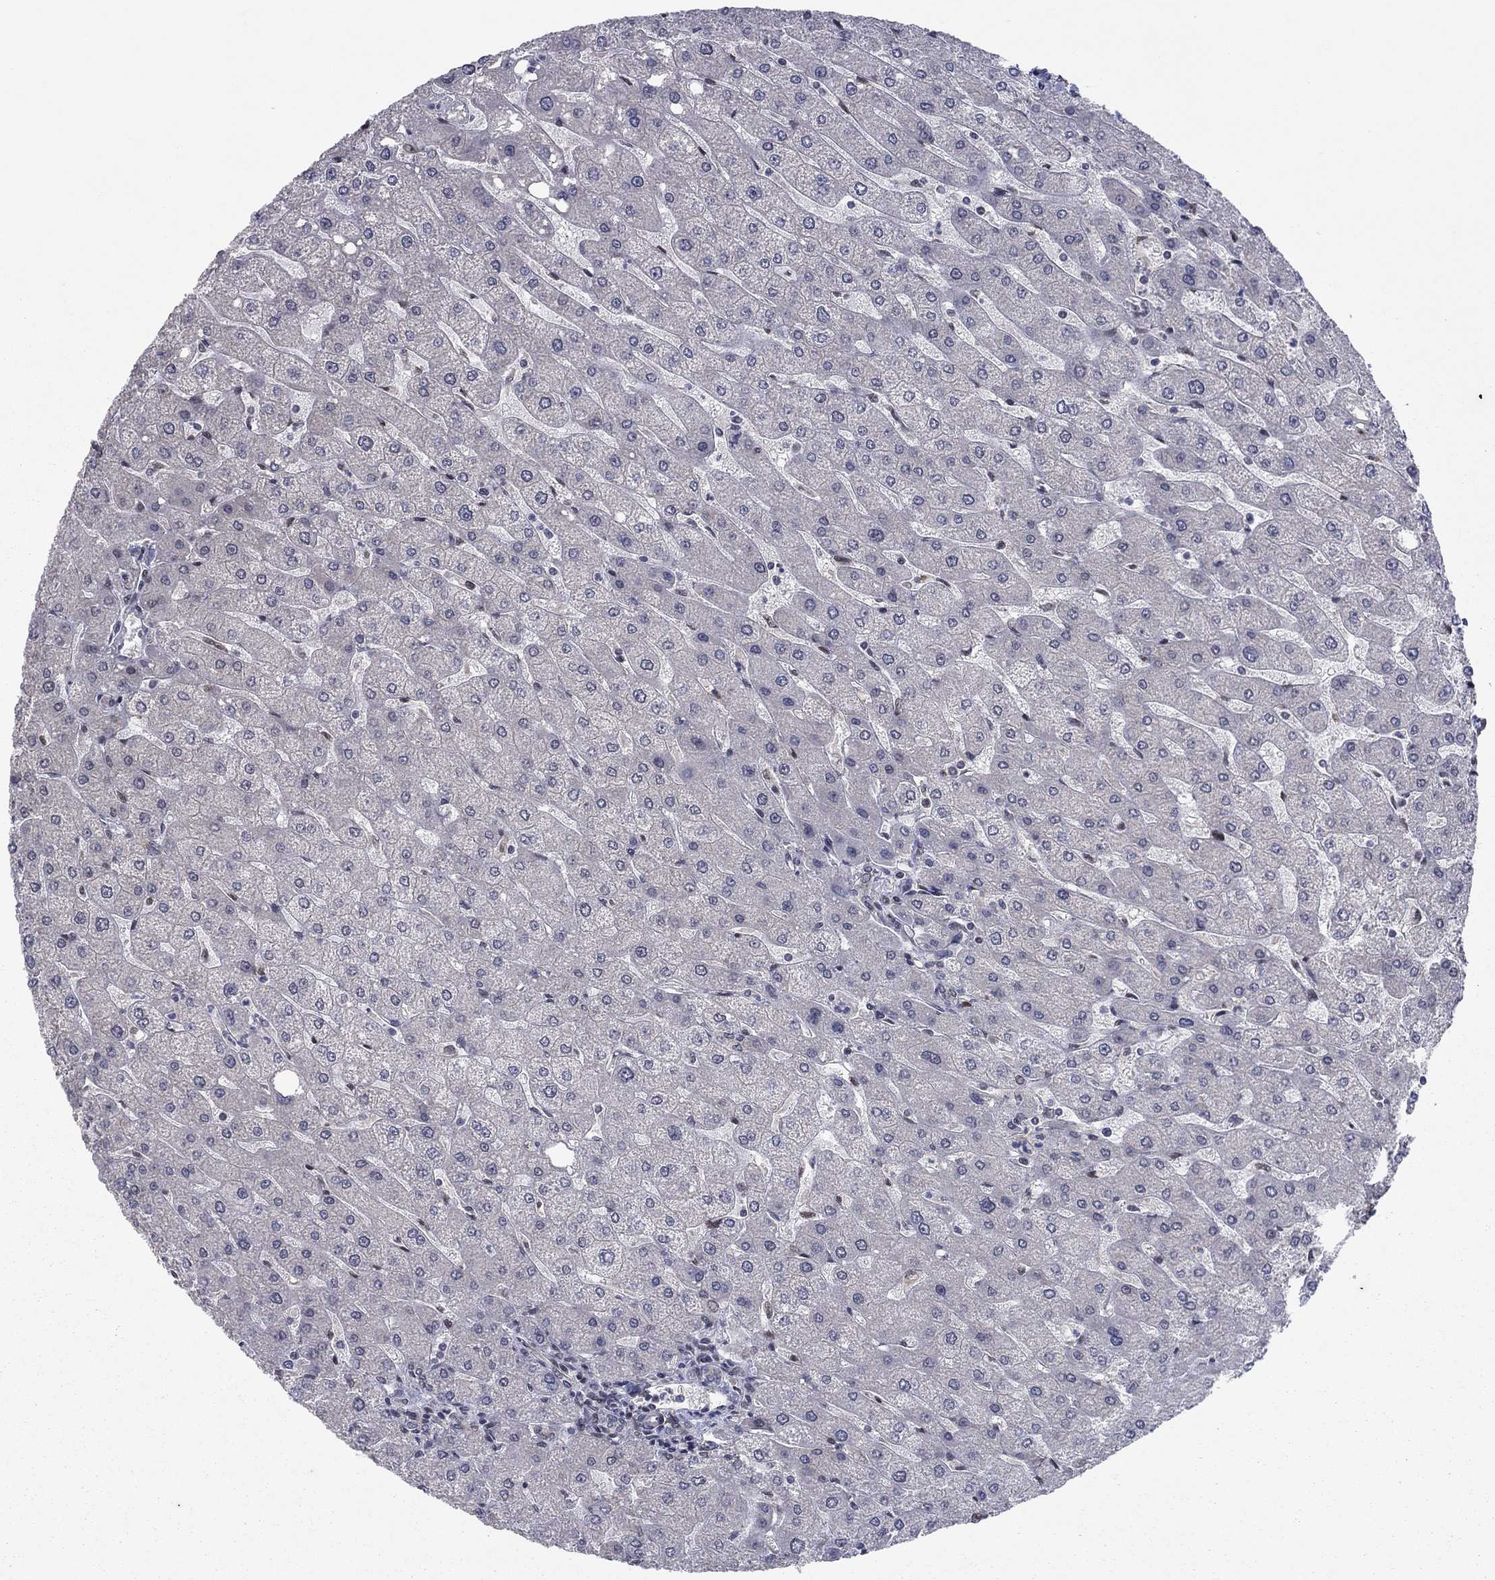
{"staining": {"intensity": "negative", "quantity": "none", "location": "none"}, "tissue": "liver", "cell_type": "Cholangiocytes", "image_type": "normal", "snomed": [{"axis": "morphology", "description": "Normal tissue, NOS"}, {"axis": "topography", "description": "Liver"}], "caption": "Cholangiocytes are negative for brown protein staining in unremarkable liver.", "gene": "PSMC1", "patient": {"sex": "male", "age": 67}}